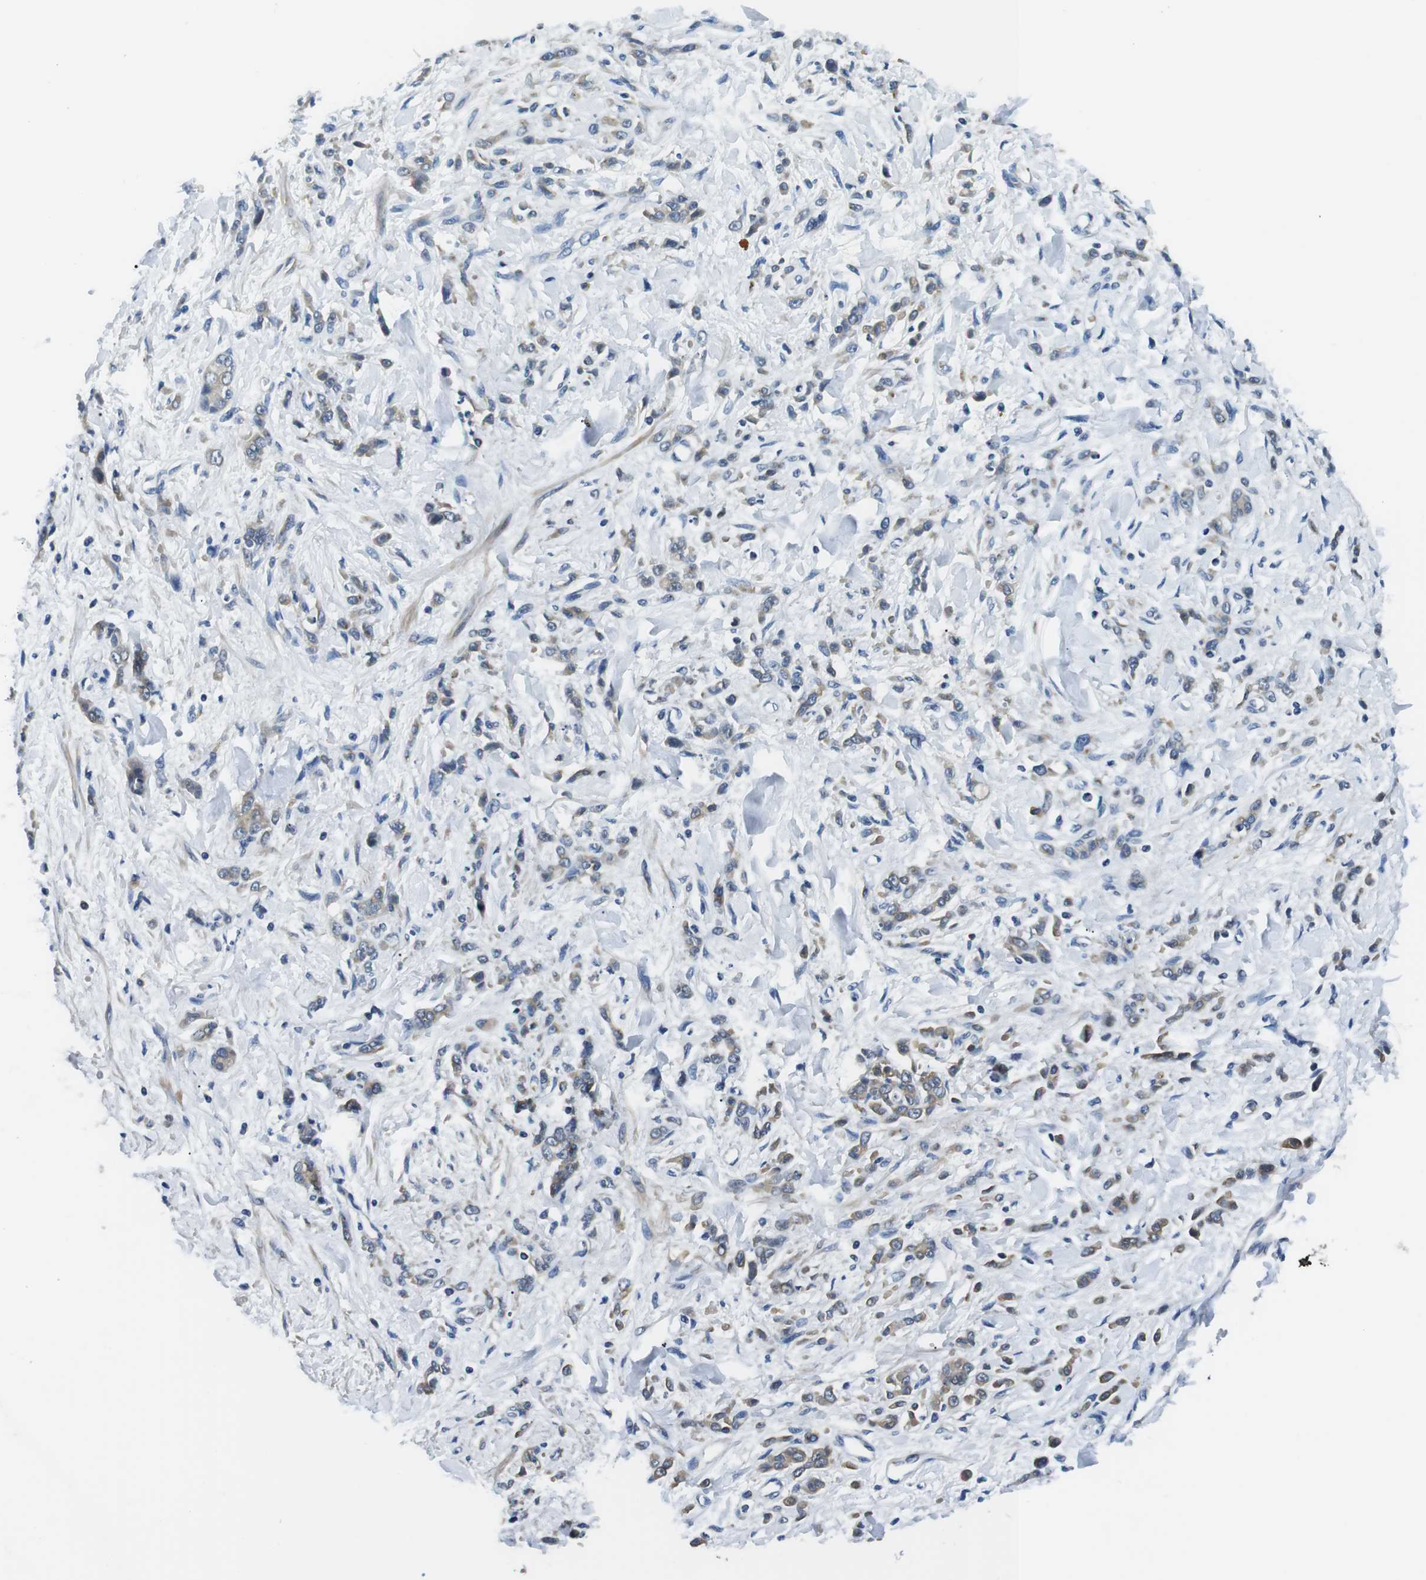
{"staining": {"intensity": "weak", "quantity": ">75%", "location": "cytoplasmic/membranous"}, "tissue": "stomach cancer", "cell_type": "Tumor cells", "image_type": "cancer", "snomed": [{"axis": "morphology", "description": "Normal tissue, NOS"}, {"axis": "morphology", "description": "Adenocarcinoma, NOS"}, {"axis": "topography", "description": "Stomach"}], "caption": "Protein expression analysis of human stomach adenocarcinoma reveals weak cytoplasmic/membranous staining in about >75% of tumor cells.", "gene": "WSCD1", "patient": {"sex": "male", "age": 82}}